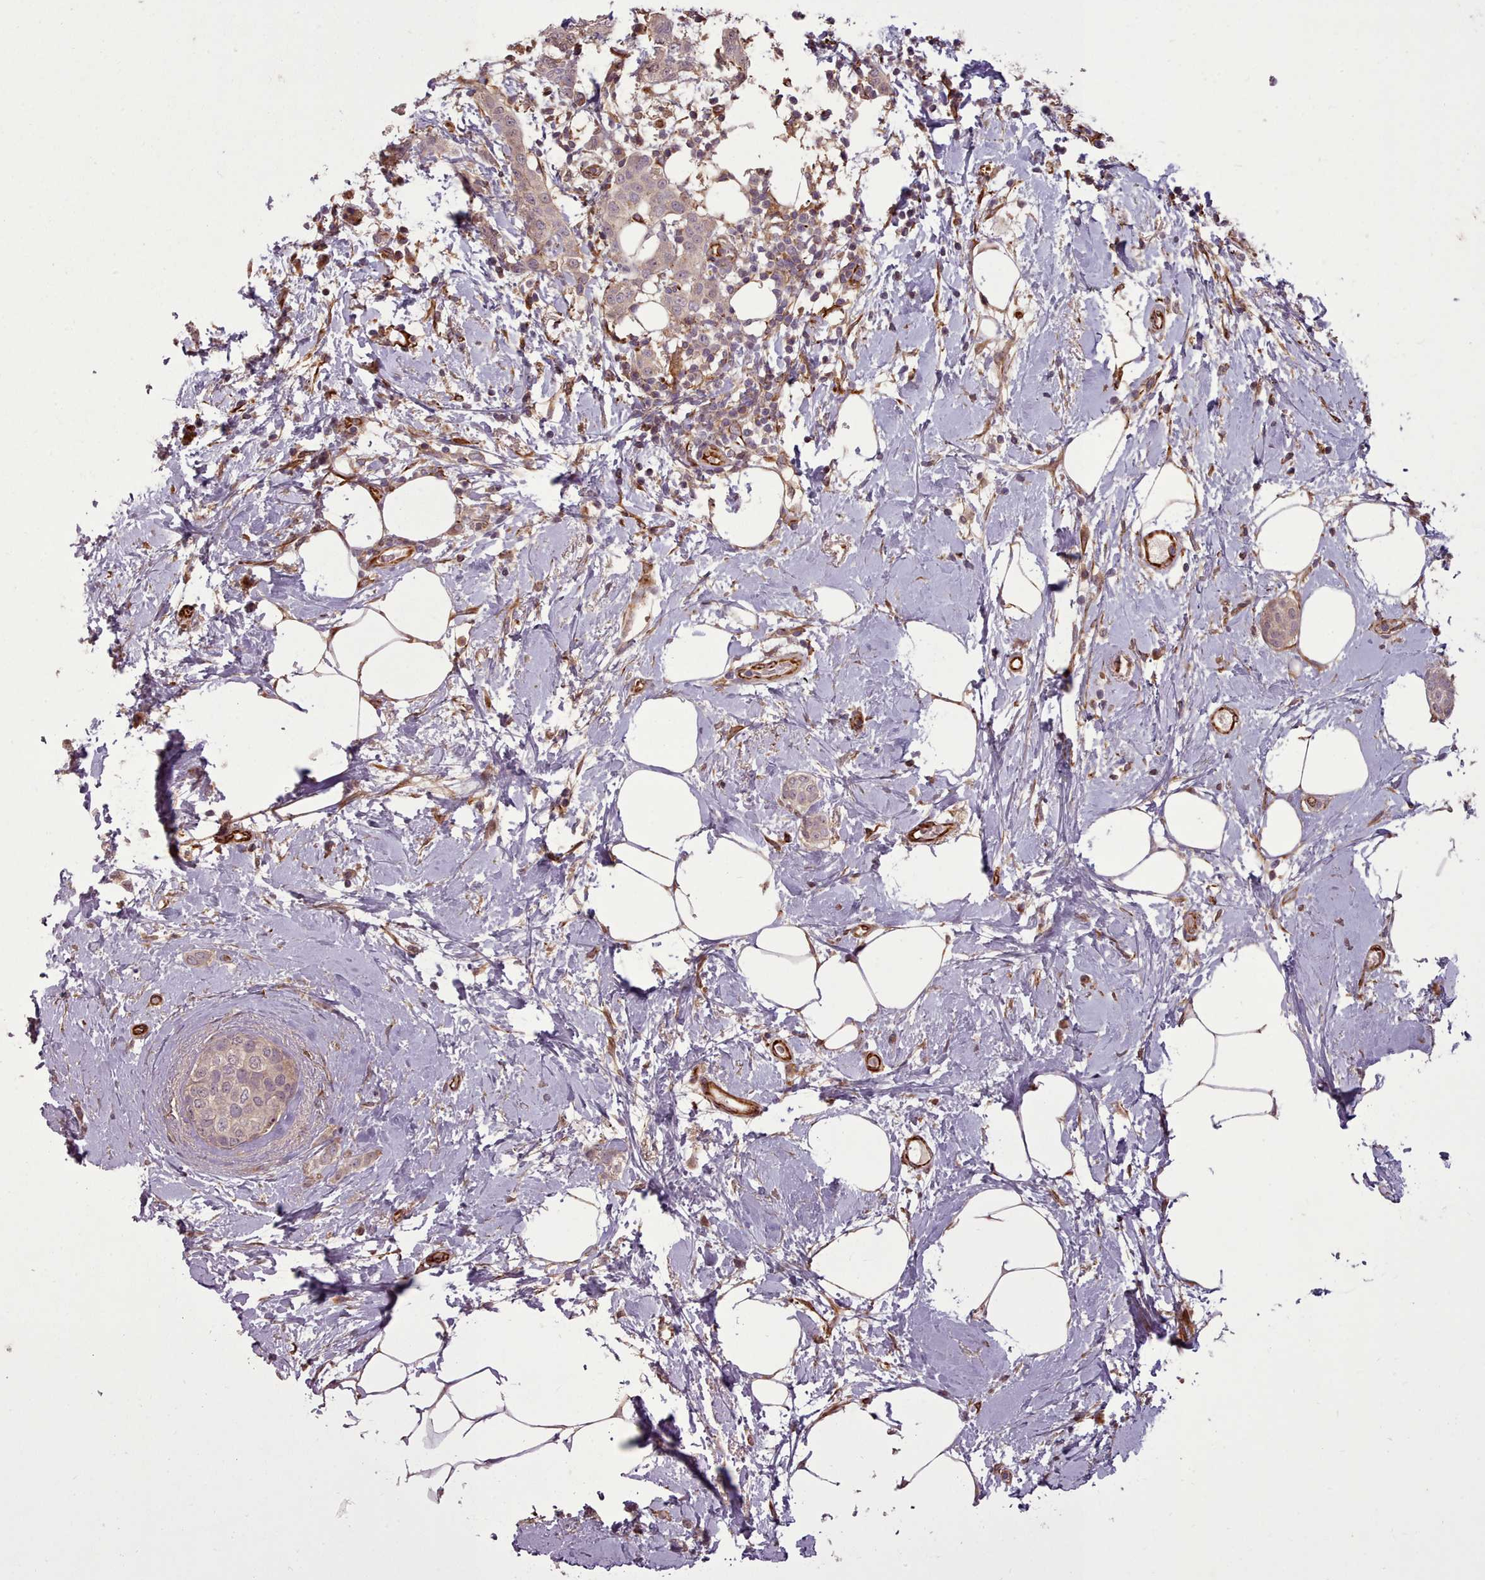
{"staining": {"intensity": "moderate", "quantity": ">75%", "location": "cytoplasmic/membranous,nuclear"}, "tissue": "breast cancer", "cell_type": "Tumor cells", "image_type": "cancer", "snomed": [{"axis": "morphology", "description": "Duct carcinoma"}, {"axis": "topography", "description": "Breast"}], "caption": "Protein expression analysis of human breast cancer reveals moderate cytoplasmic/membranous and nuclear expression in about >75% of tumor cells. The staining is performed using DAB brown chromogen to label protein expression. The nuclei are counter-stained blue using hematoxylin.", "gene": "GBGT1", "patient": {"sex": "female", "age": 72}}